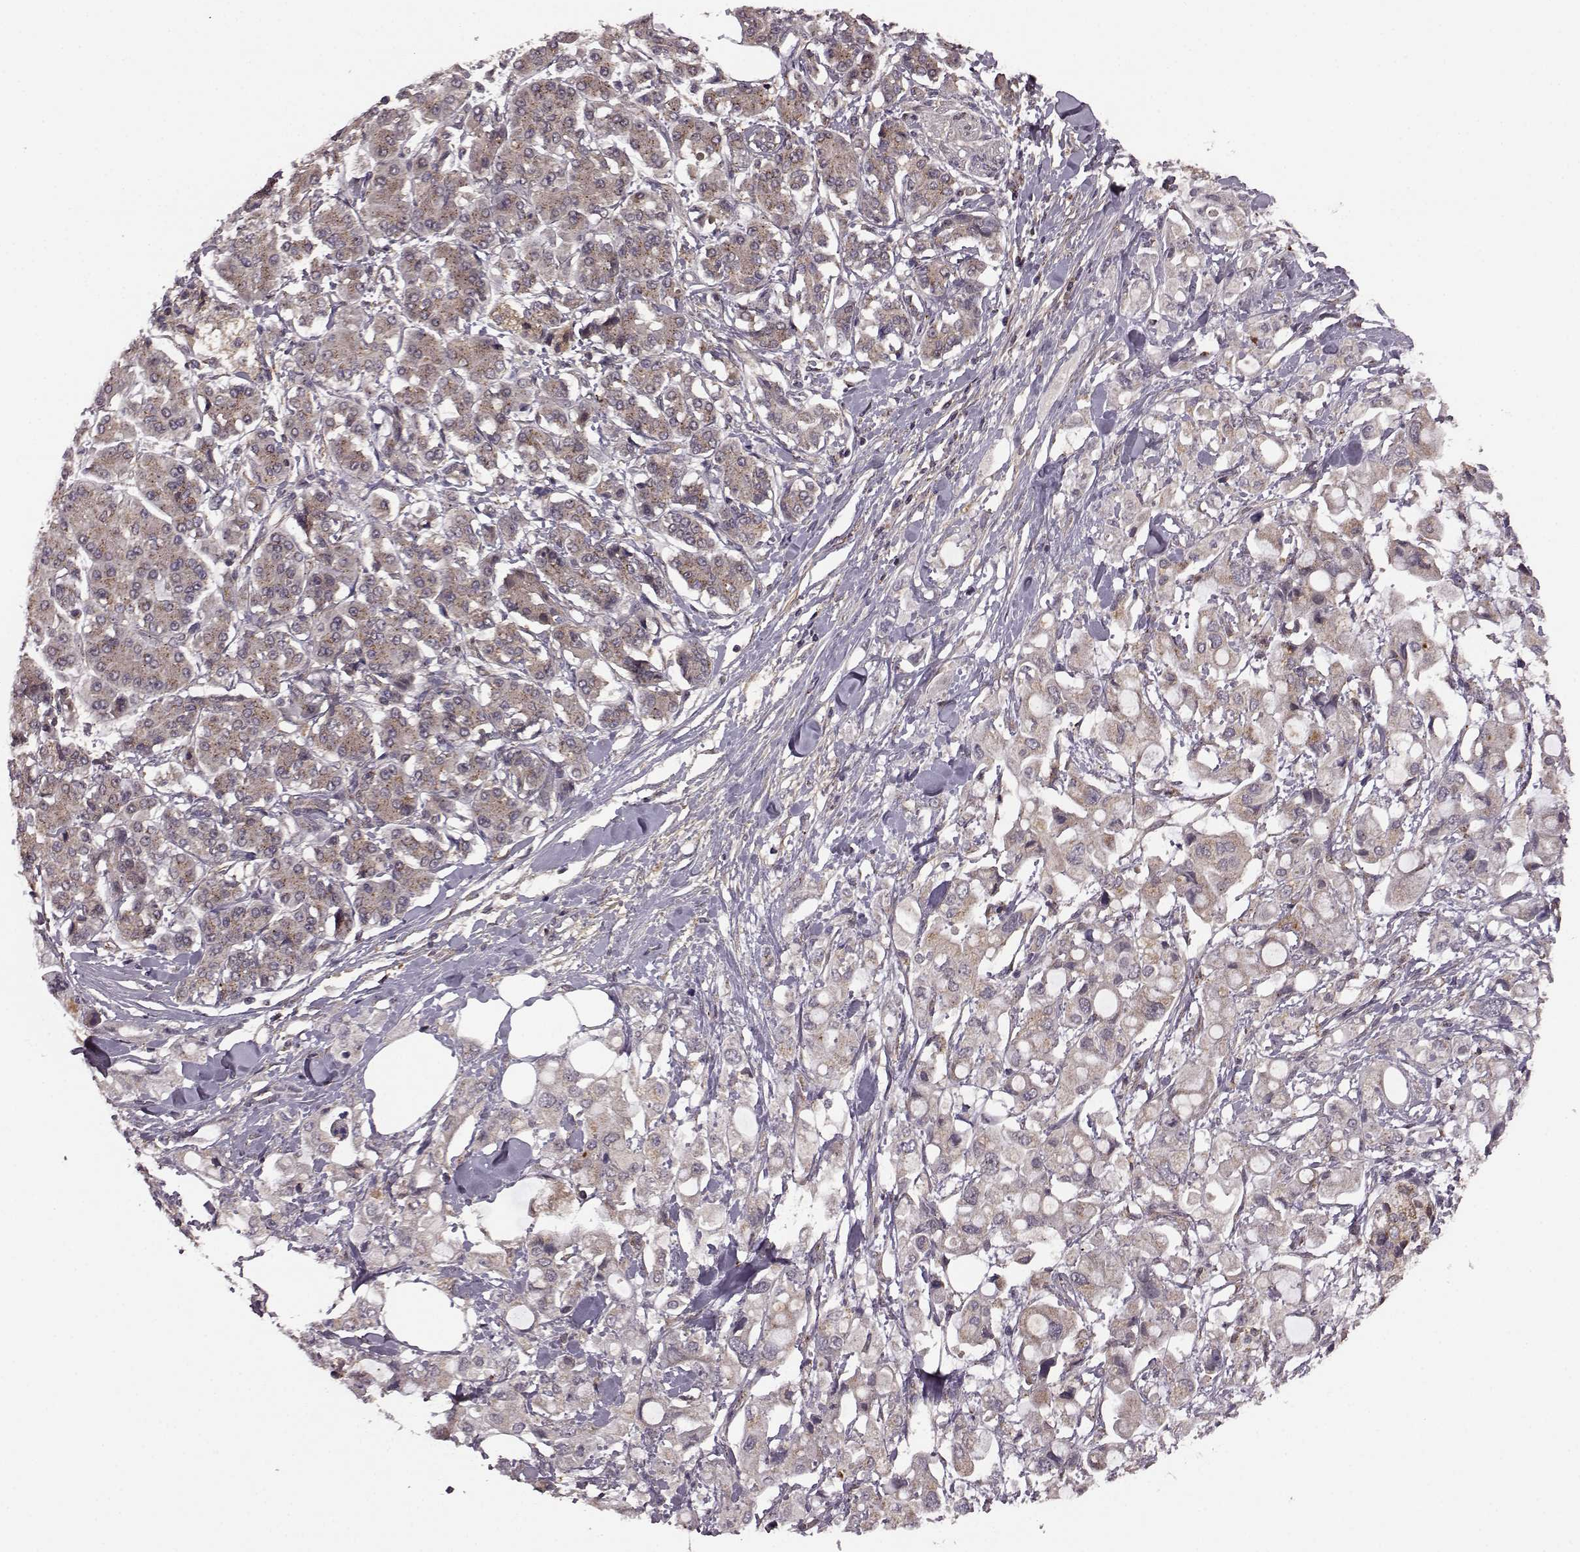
{"staining": {"intensity": "moderate", "quantity": ">75%", "location": "cytoplasmic/membranous"}, "tissue": "pancreatic cancer", "cell_type": "Tumor cells", "image_type": "cancer", "snomed": [{"axis": "morphology", "description": "Adenocarcinoma, NOS"}, {"axis": "topography", "description": "Pancreas"}], "caption": "An image of adenocarcinoma (pancreatic) stained for a protein displays moderate cytoplasmic/membranous brown staining in tumor cells.", "gene": "FNIP2", "patient": {"sex": "female", "age": 56}}